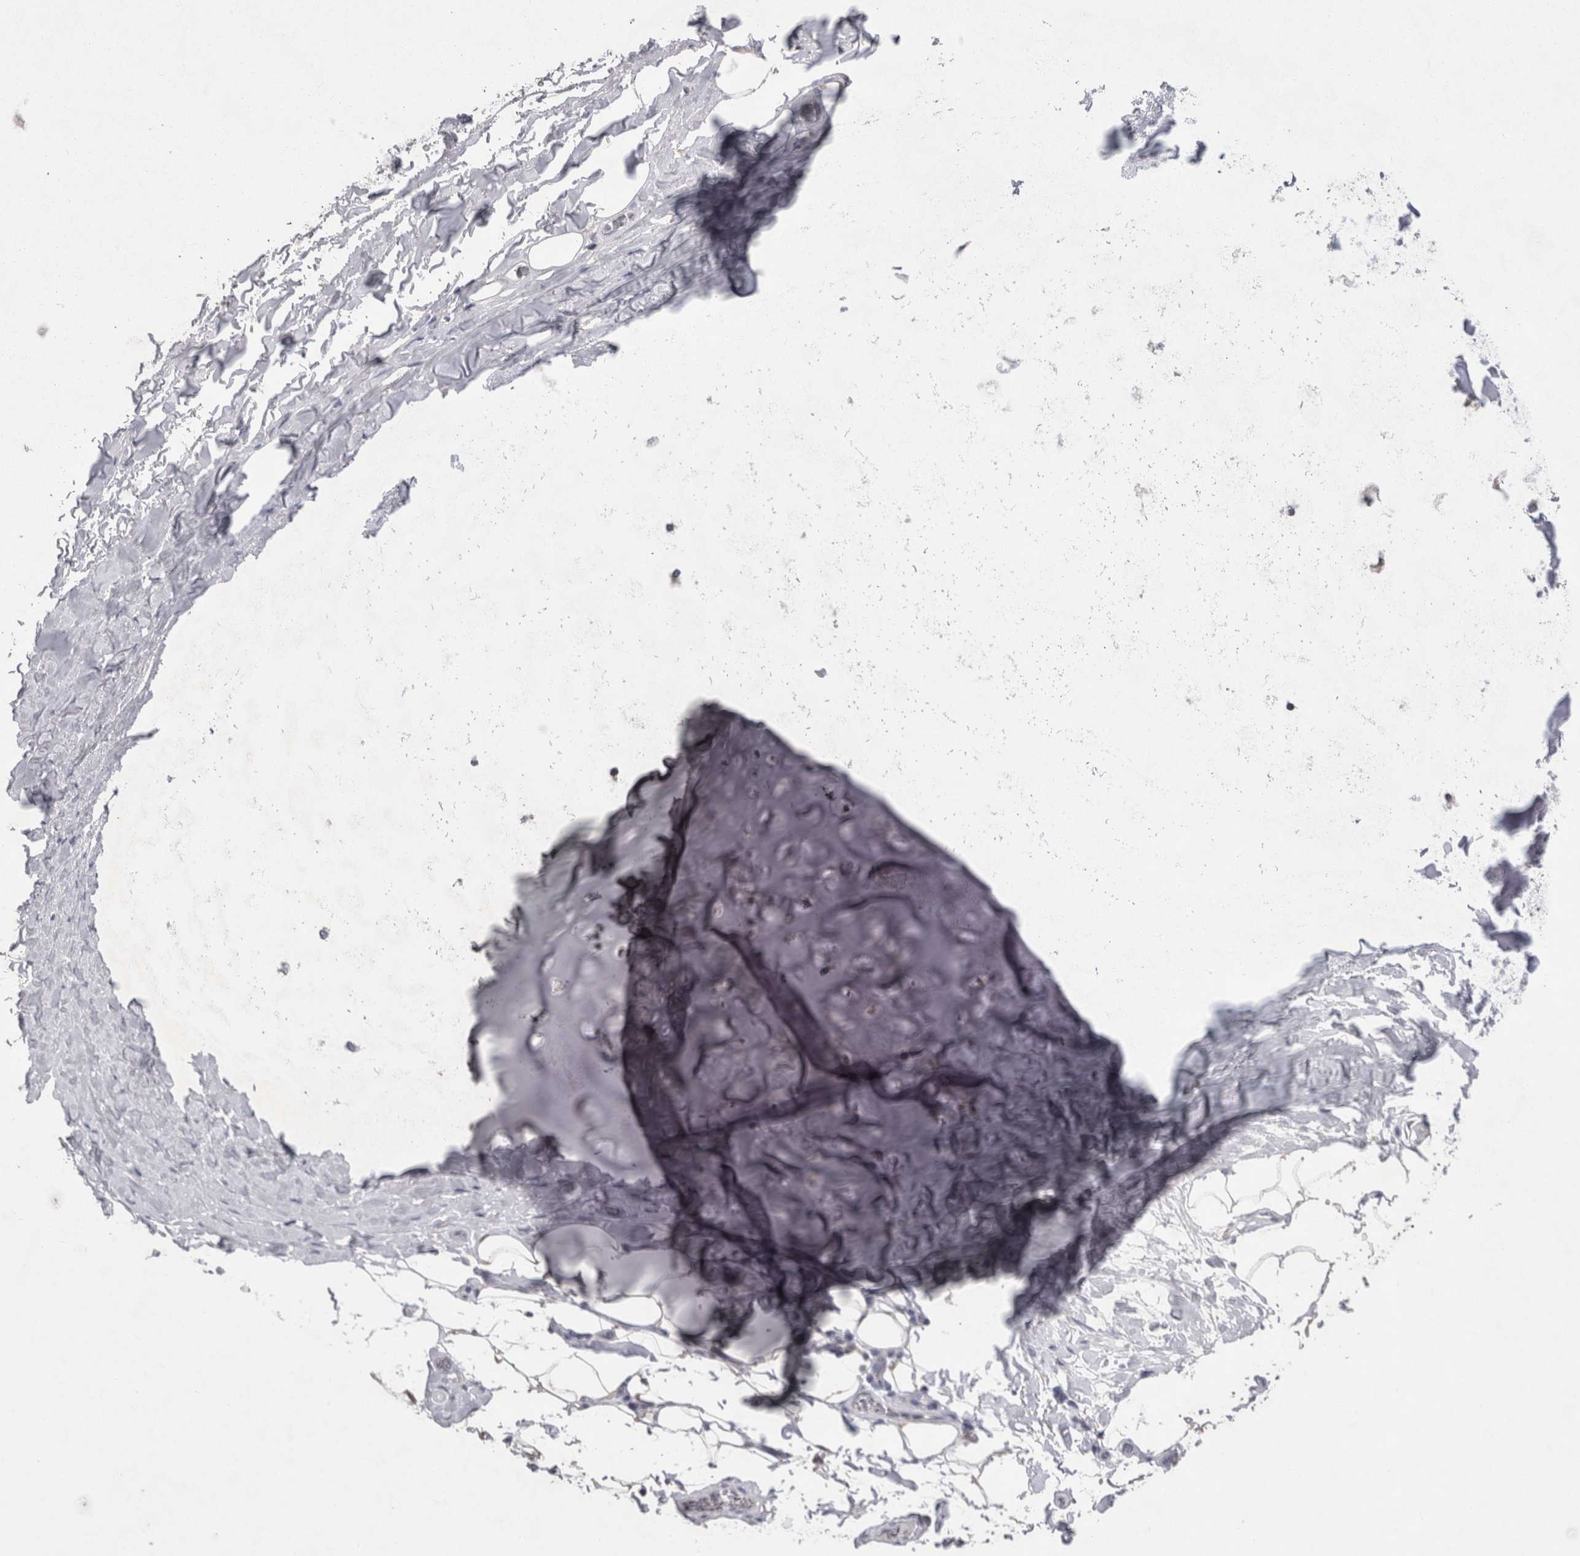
{"staining": {"intensity": "negative", "quantity": "none", "location": "none"}, "tissue": "adipose tissue", "cell_type": "Adipocytes", "image_type": "normal", "snomed": [{"axis": "morphology", "description": "Normal tissue, NOS"}, {"axis": "topography", "description": "Cartilage tissue"}], "caption": "The image exhibits no staining of adipocytes in benign adipose tissue.", "gene": "AGMAT", "patient": {"sex": "female", "age": 63}}